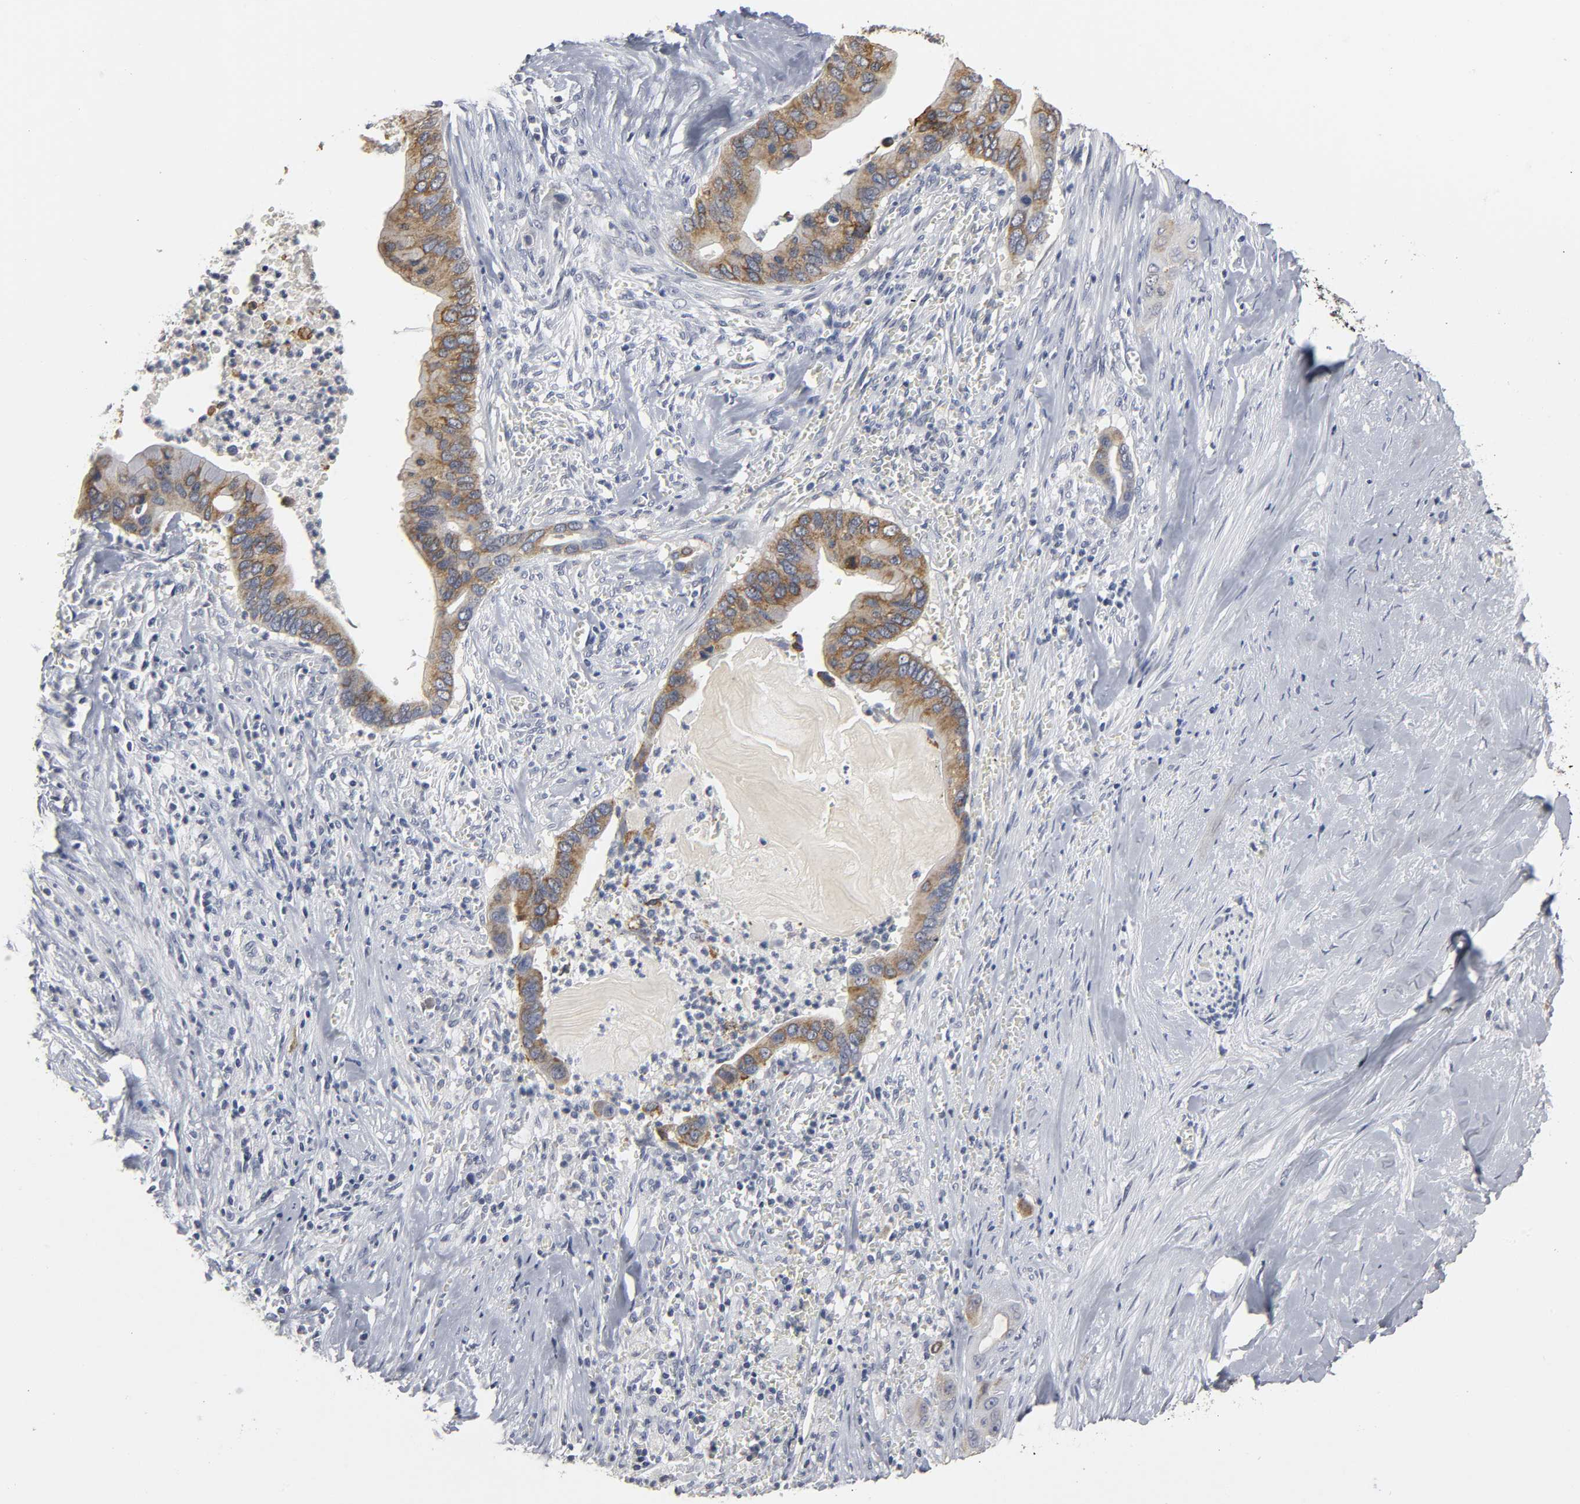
{"staining": {"intensity": "moderate", "quantity": ">75%", "location": "cytoplasmic/membranous"}, "tissue": "pancreatic cancer", "cell_type": "Tumor cells", "image_type": "cancer", "snomed": [{"axis": "morphology", "description": "Adenocarcinoma, NOS"}, {"axis": "topography", "description": "Pancreas"}], "caption": "This photomicrograph shows pancreatic cancer (adenocarcinoma) stained with IHC to label a protein in brown. The cytoplasmic/membranous of tumor cells show moderate positivity for the protein. Nuclei are counter-stained blue.", "gene": "TCAP", "patient": {"sex": "male", "age": 59}}